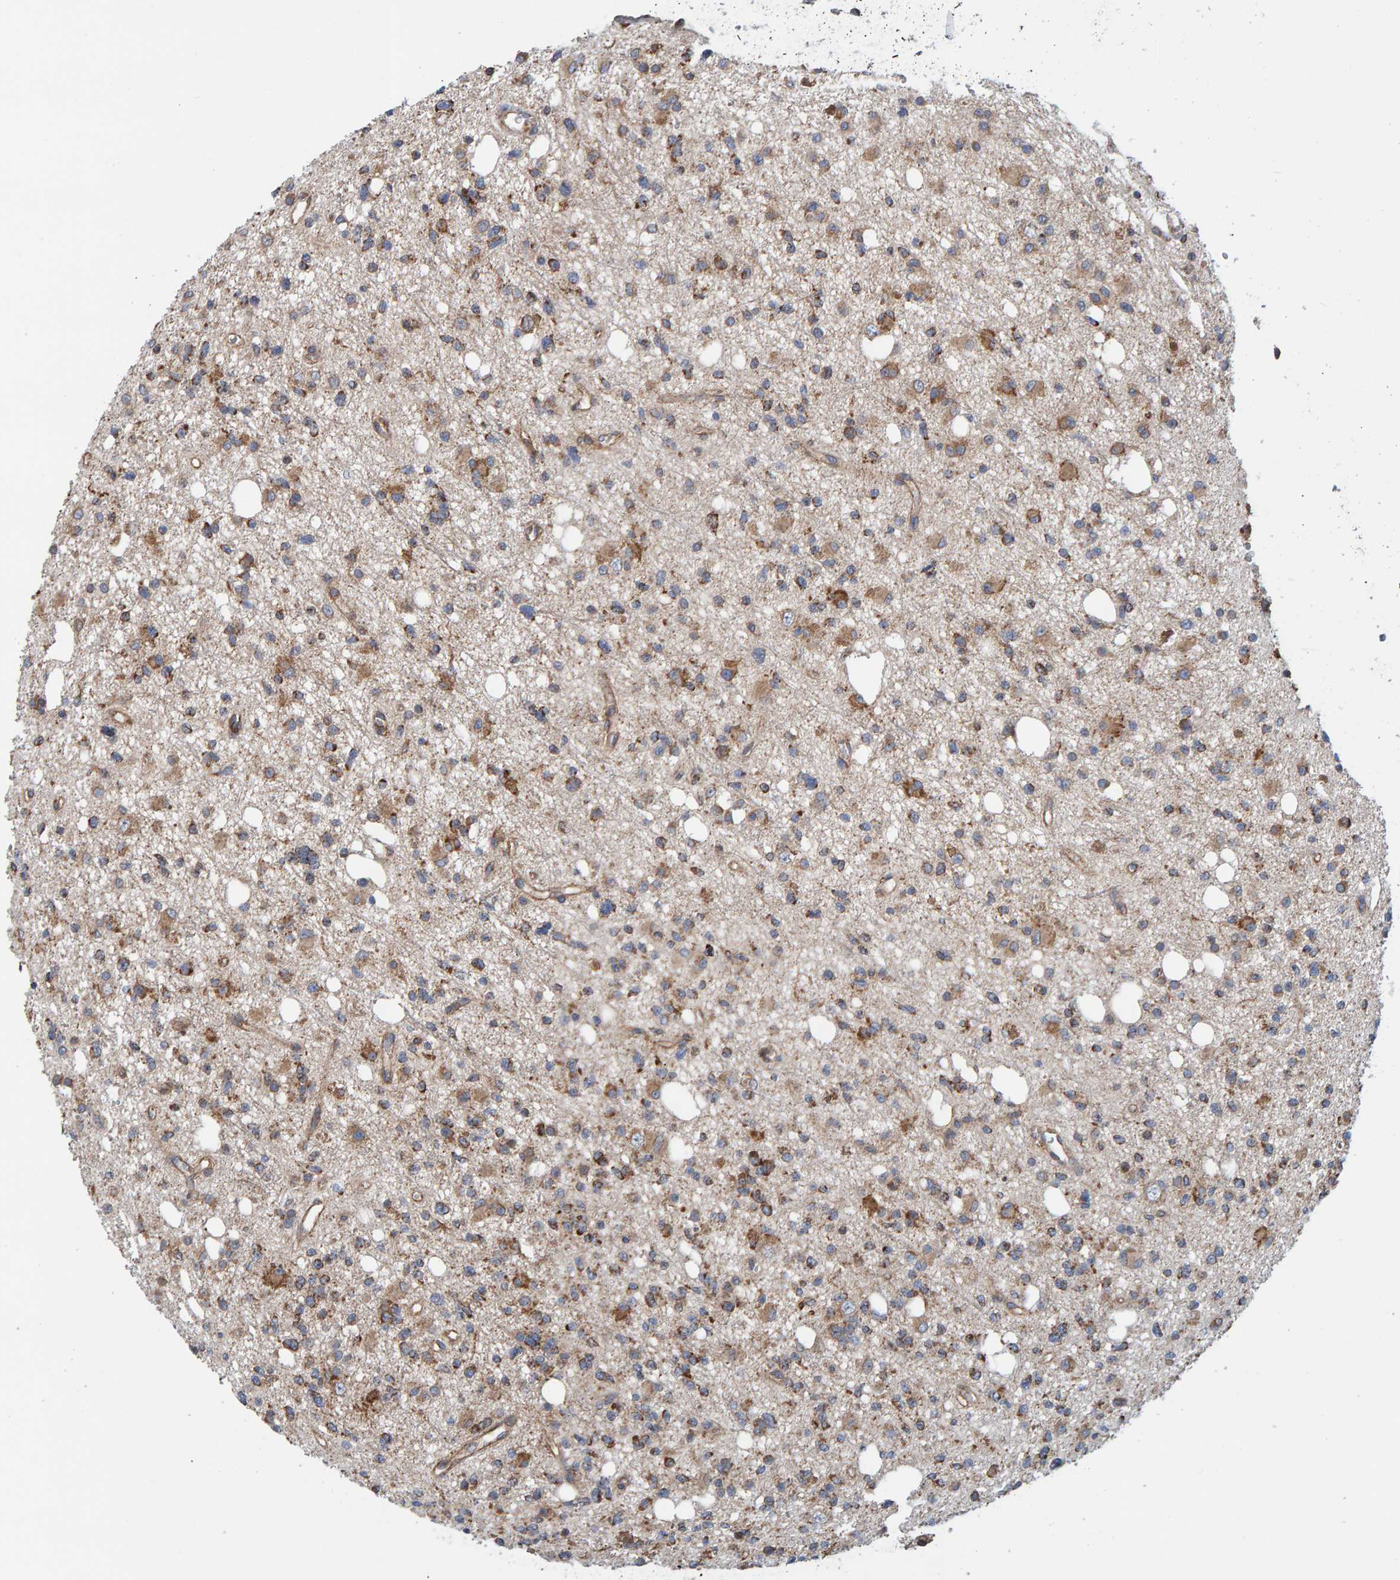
{"staining": {"intensity": "moderate", "quantity": ">75%", "location": "cytoplasmic/membranous"}, "tissue": "glioma", "cell_type": "Tumor cells", "image_type": "cancer", "snomed": [{"axis": "morphology", "description": "Glioma, malignant, High grade"}, {"axis": "topography", "description": "Brain"}], "caption": "Human malignant glioma (high-grade) stained with a protein marker displays moderate staining in tumor cells.", "gene": "MRPL45", "patient": {"sex": "female", "age": 62}}